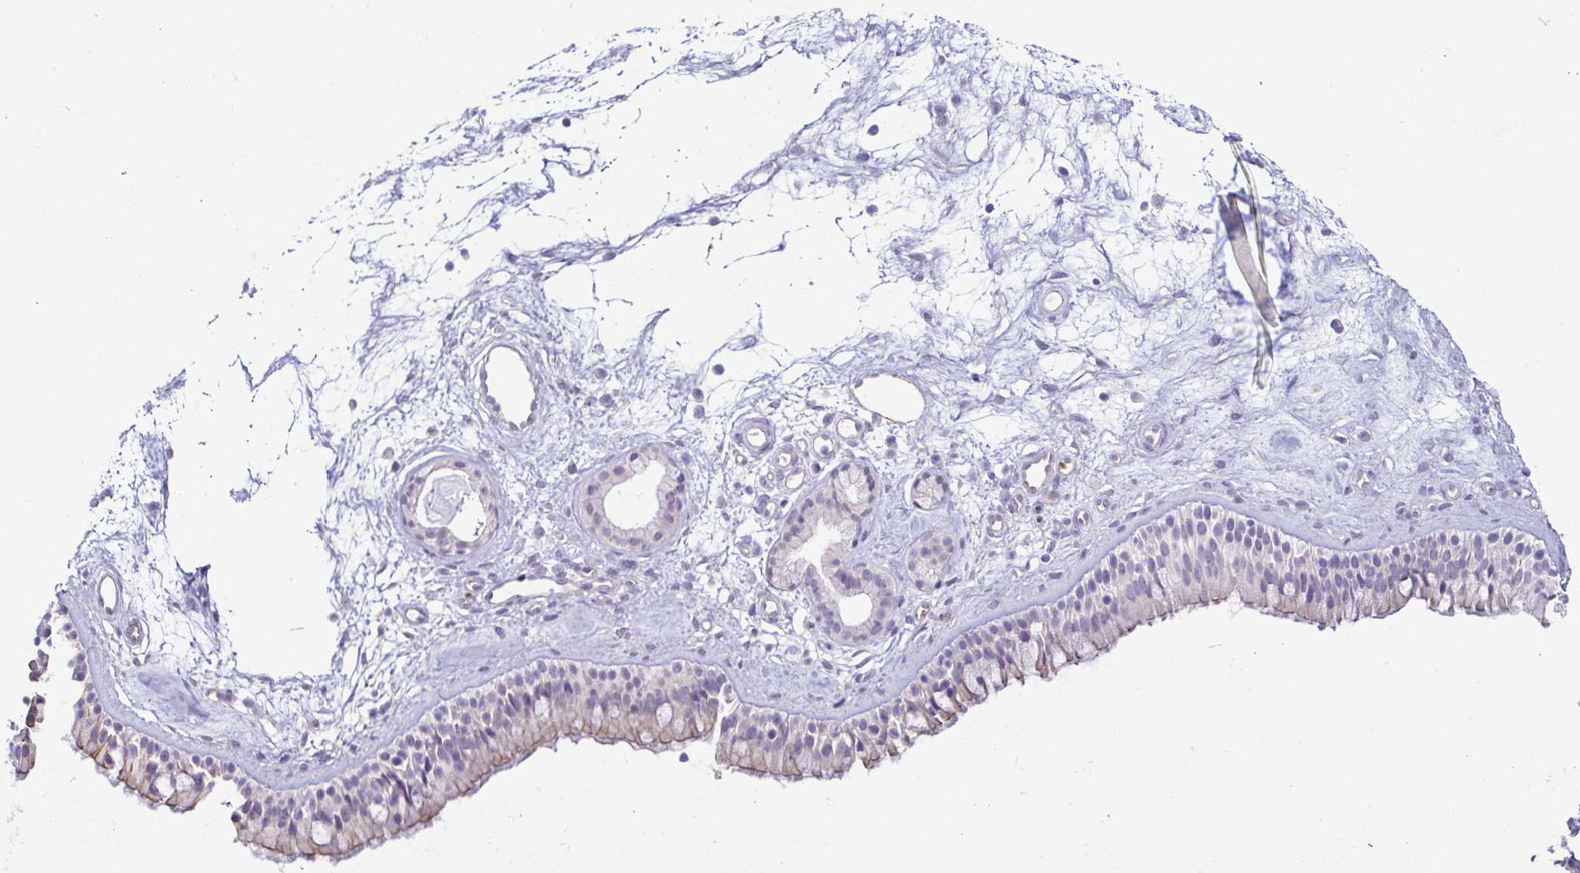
{"staining": {"intensity": "weak", "quantity": "<25%", "location": "cytoplasmic/membranous"}, "tissue": "nasopharynx", "cell_type": "Respiratory epithelial cells", "image_type": "normal", "snomed": [{"axis": "morphology", "description": "Normal tissue, NOS"}, {"axis": "topography", "description": "Nasopharynx"}], "caption": "High magnification brightfield microscopy of normal nasopharynx stained with DAB (brown) and counterstained with hematoxylin (blue): respiratory epithelial cells show no significant positivity. (Stains: DAB immunohistochemistry (IHC) with hematoxylin counter stain, Microscopy: brightfield microscopy at high magnification).", "gene": "CASP14", "patient": {"sex": "female", "age": 70}}